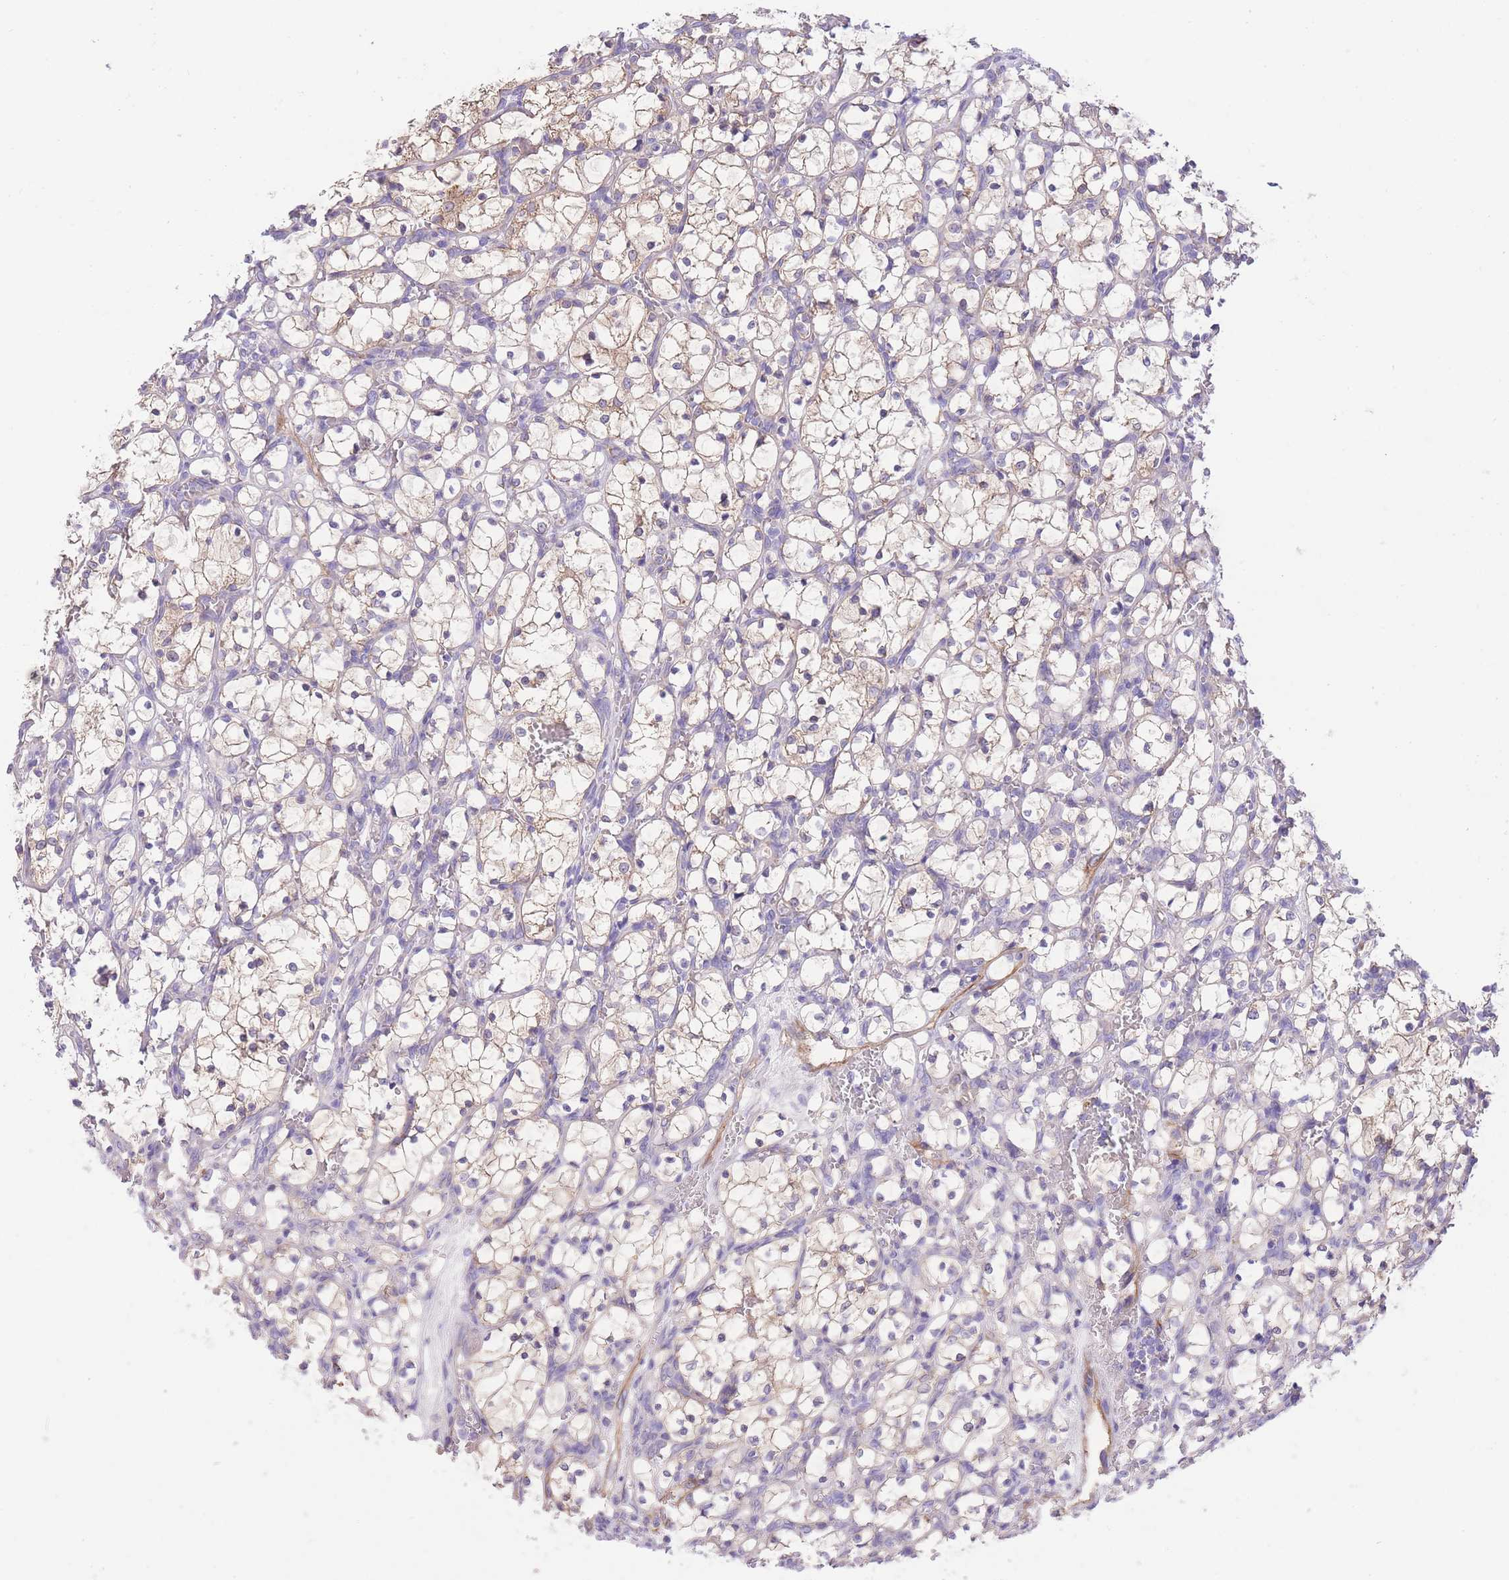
{"staining": {"intensity": "weak", "quantity": "25%-75%", "location": "cytoplasmic/membranous"}, "tissue": "renal cancer", "cell_type": "Tumor cells", "image_type": "cancer", "snomed": [{"axis": "morphology", "description": "Adenocarcinoma, NOS"}, {"axis": "topography", "description": "Kidney"}], "caption": "Immunohistochemical staining of human adenocarcinoma (renal) shows weak cytoplasmic/membranous protein expression in approximately 25%-75% of tumor cells. Using DAB (3,3'-diaminobenzidine) (brown) and hematoxylin (blue) stains, captured at high magnification using brightfield microscopy.", "gene": "PGM1", "patient": {"sex": "female", "age": 69}}